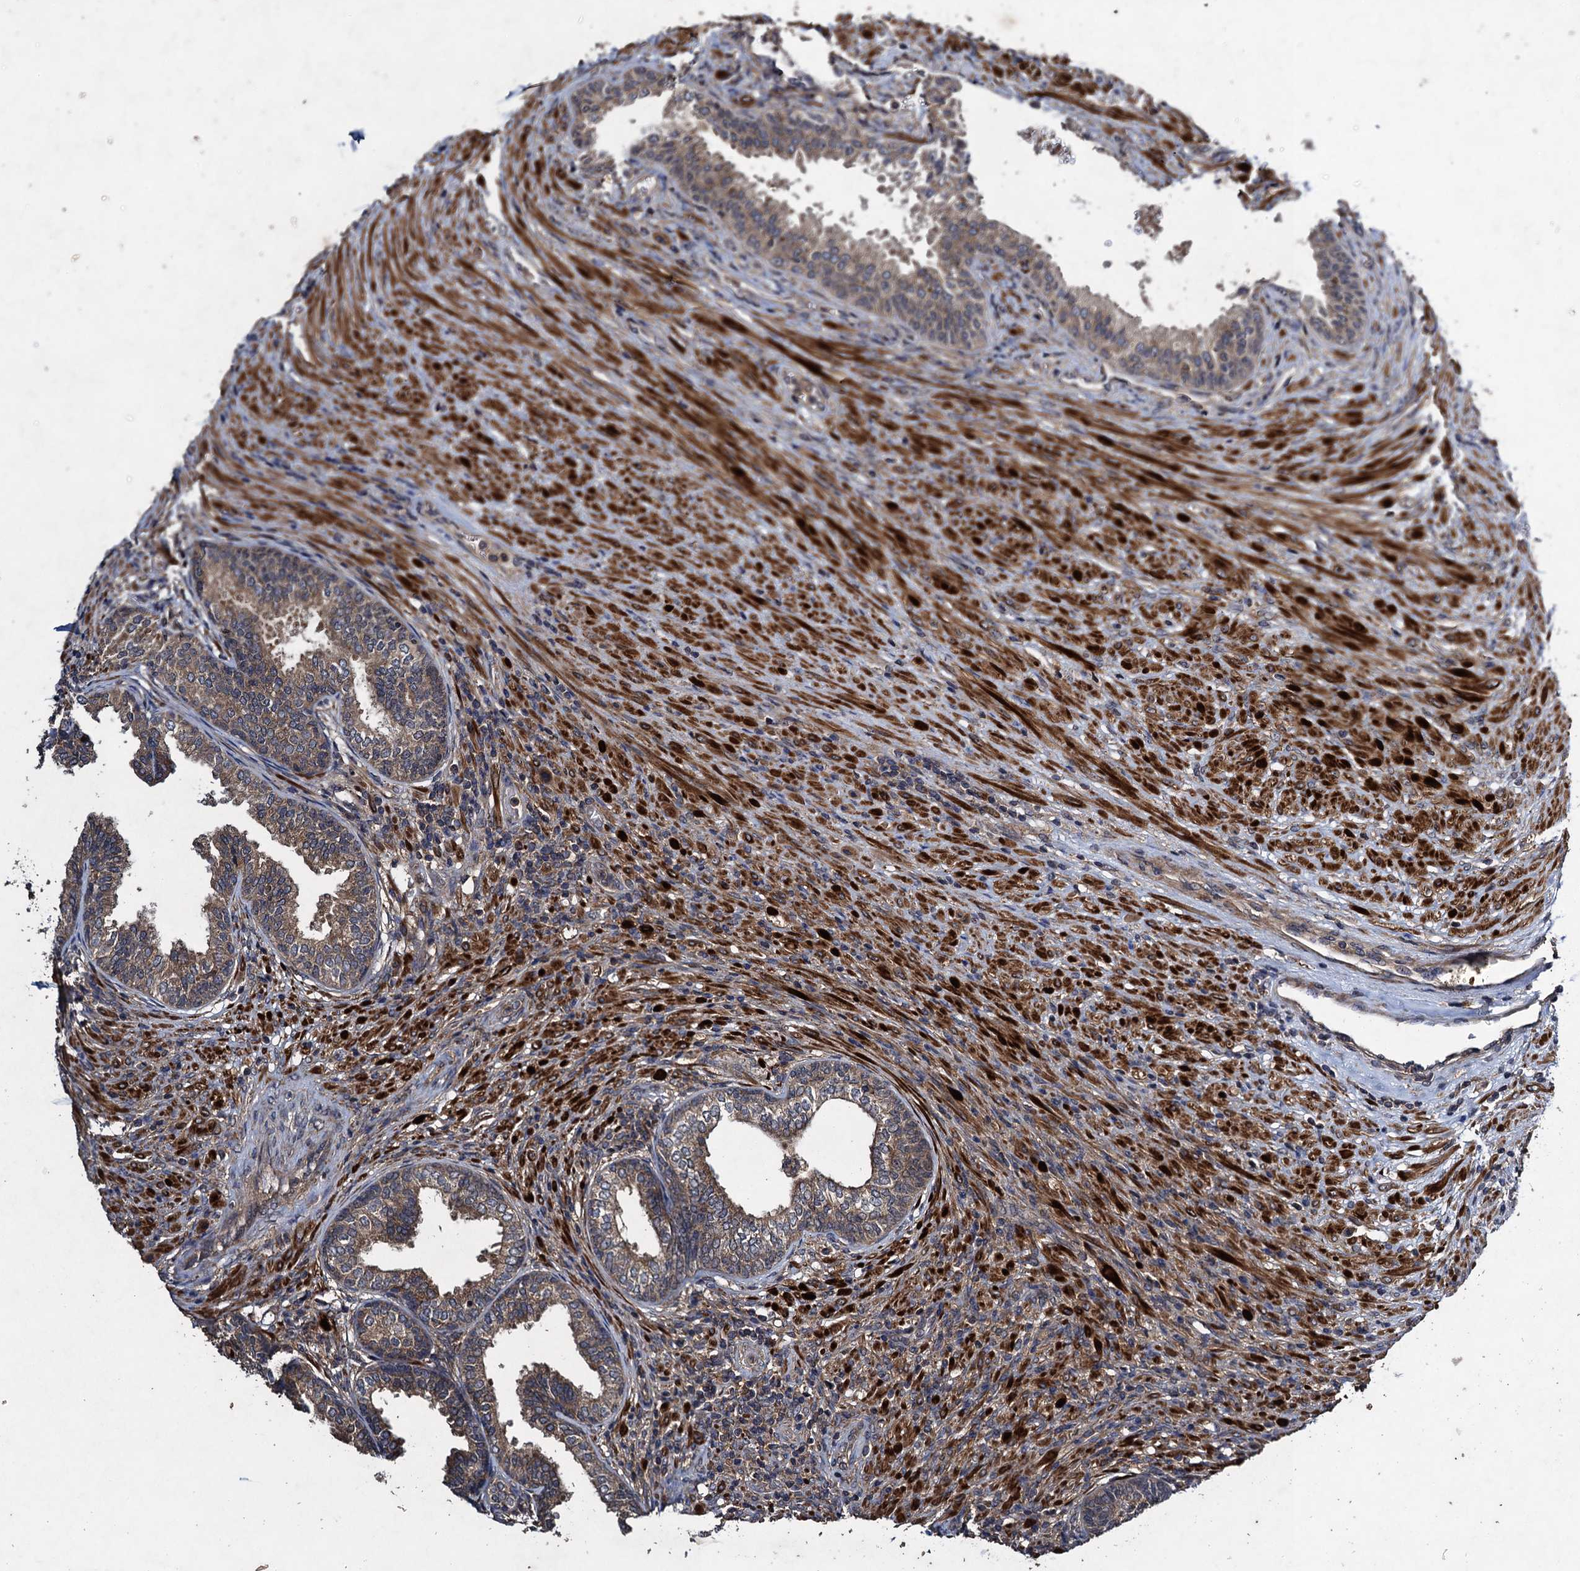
{"staining": {"intensity": "moderate", "quantity": ">75%", "location": "cytoplasmic/membranous"}, "tissue": "prostate", "cell_type": "Glandular cells", "image_type": "normal", "snomed": [{"axis": "morphology", "description": "Normal tissue, NOS"}, {"axis": "topography", "description": "Prostate"}], "caption": "Glandular cells show medium levels of moderate cytoplasmic/membranous expression in approximately >75% of cells in benign human prostate. The staining was performed using DAB to visualize the protein expression in brown, while the nuclei were stained in blue with hematoxylin (Magnification: 20x).", "gene": "CNTN5", "patient": {"sex": "male", "age": 76}}